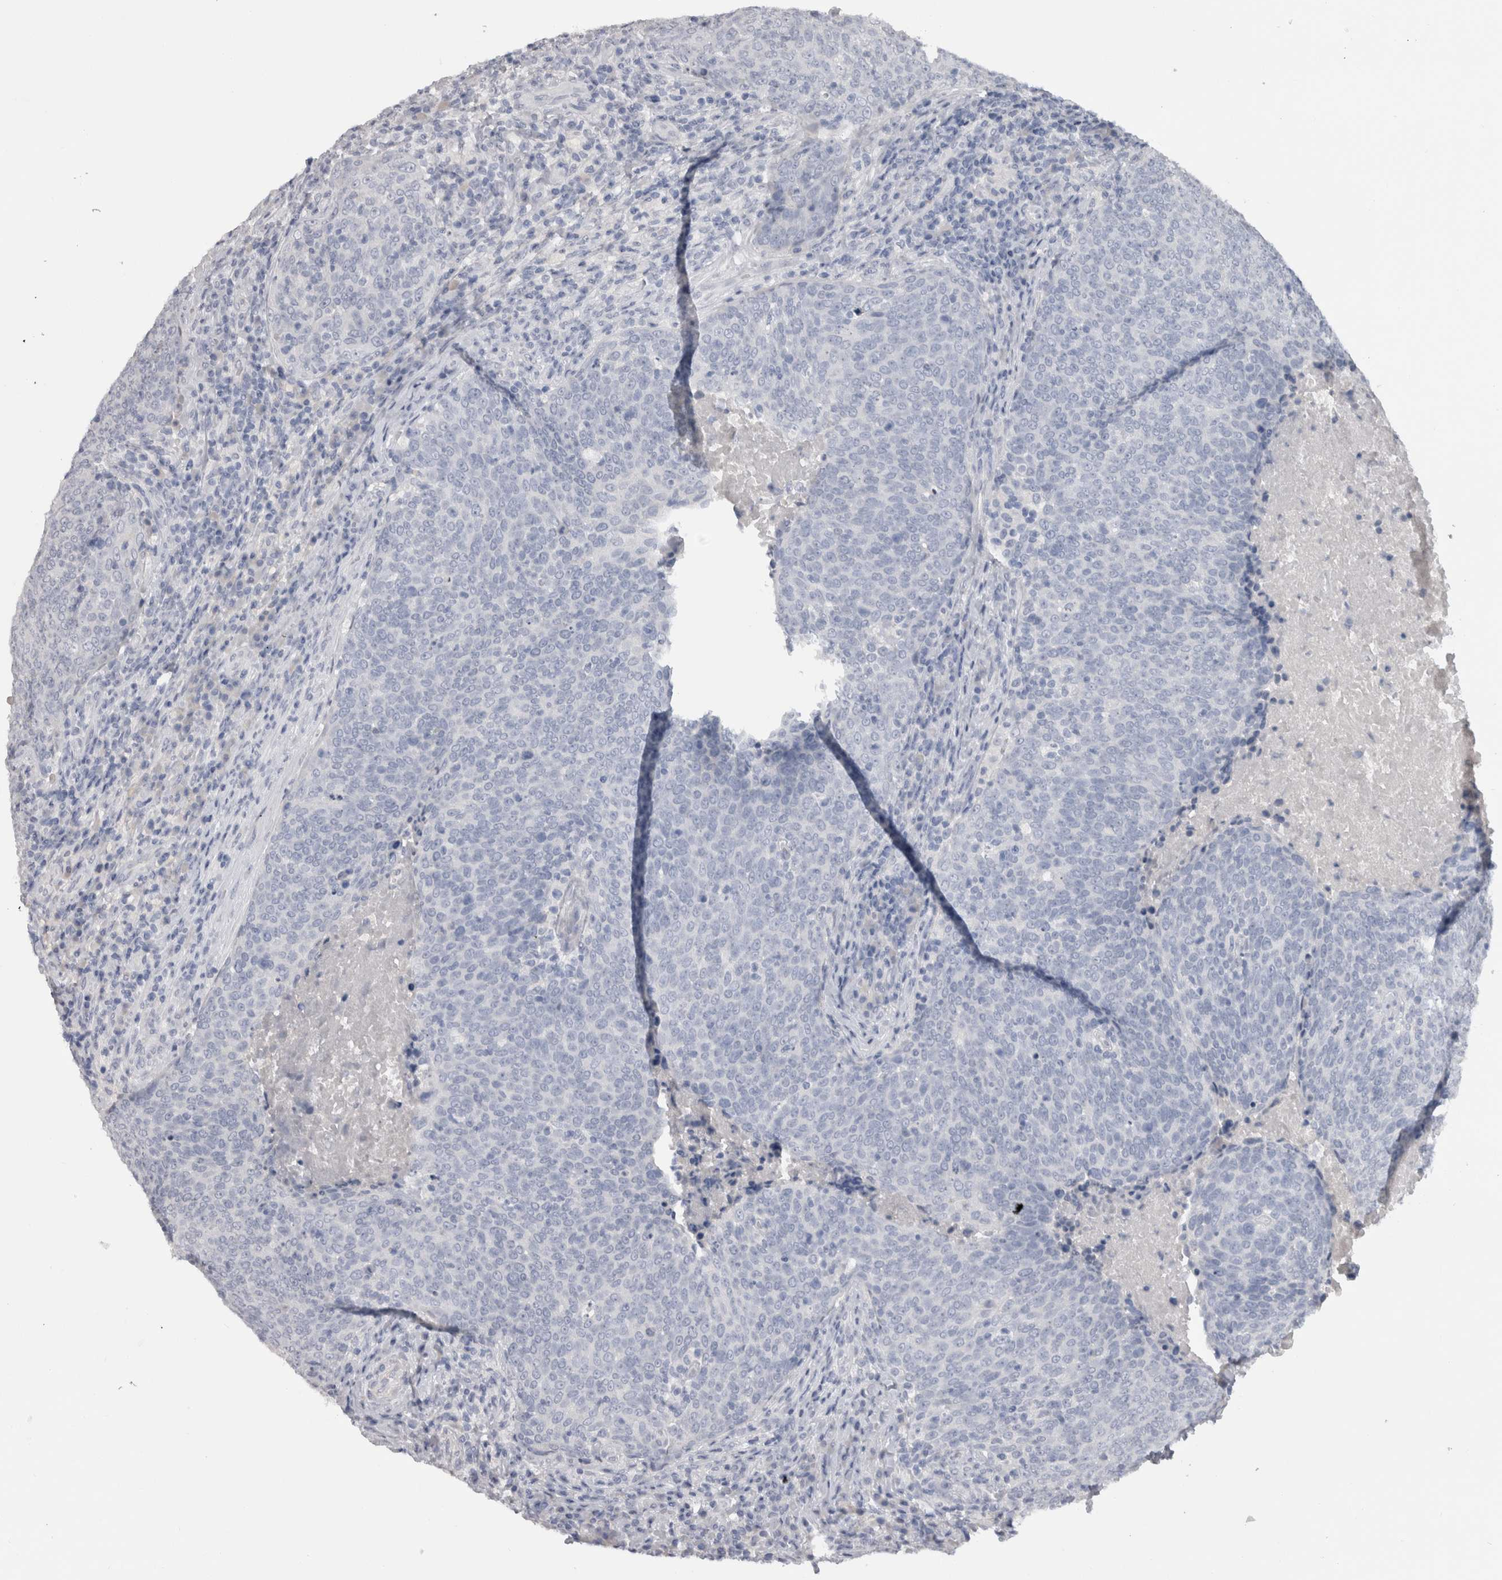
{"staining": {"intensity": "negative", "quantity": "none", "location": "none"}, "tissue": "head and neck cancer", "cell_type": "Tumor cells", "image_type": "cancer", "snomed": [{"axis": "morphology", "description": "Squamous cell carcinoma, NOS"}, {"axis": "morphology", "description": "Squamous cell carcinoma, metastatic, NOS"}, {"axis": "topography", "description": "Lymph node"}, {"axis": "topography", "description": "Head-Neck"}], "caption": "Immunohistochemical staining of human head and neck cancer shows no significant expression in tumor cells.", "gene": "ADAM2", "patient": {"sex": "male", "age": 62}}